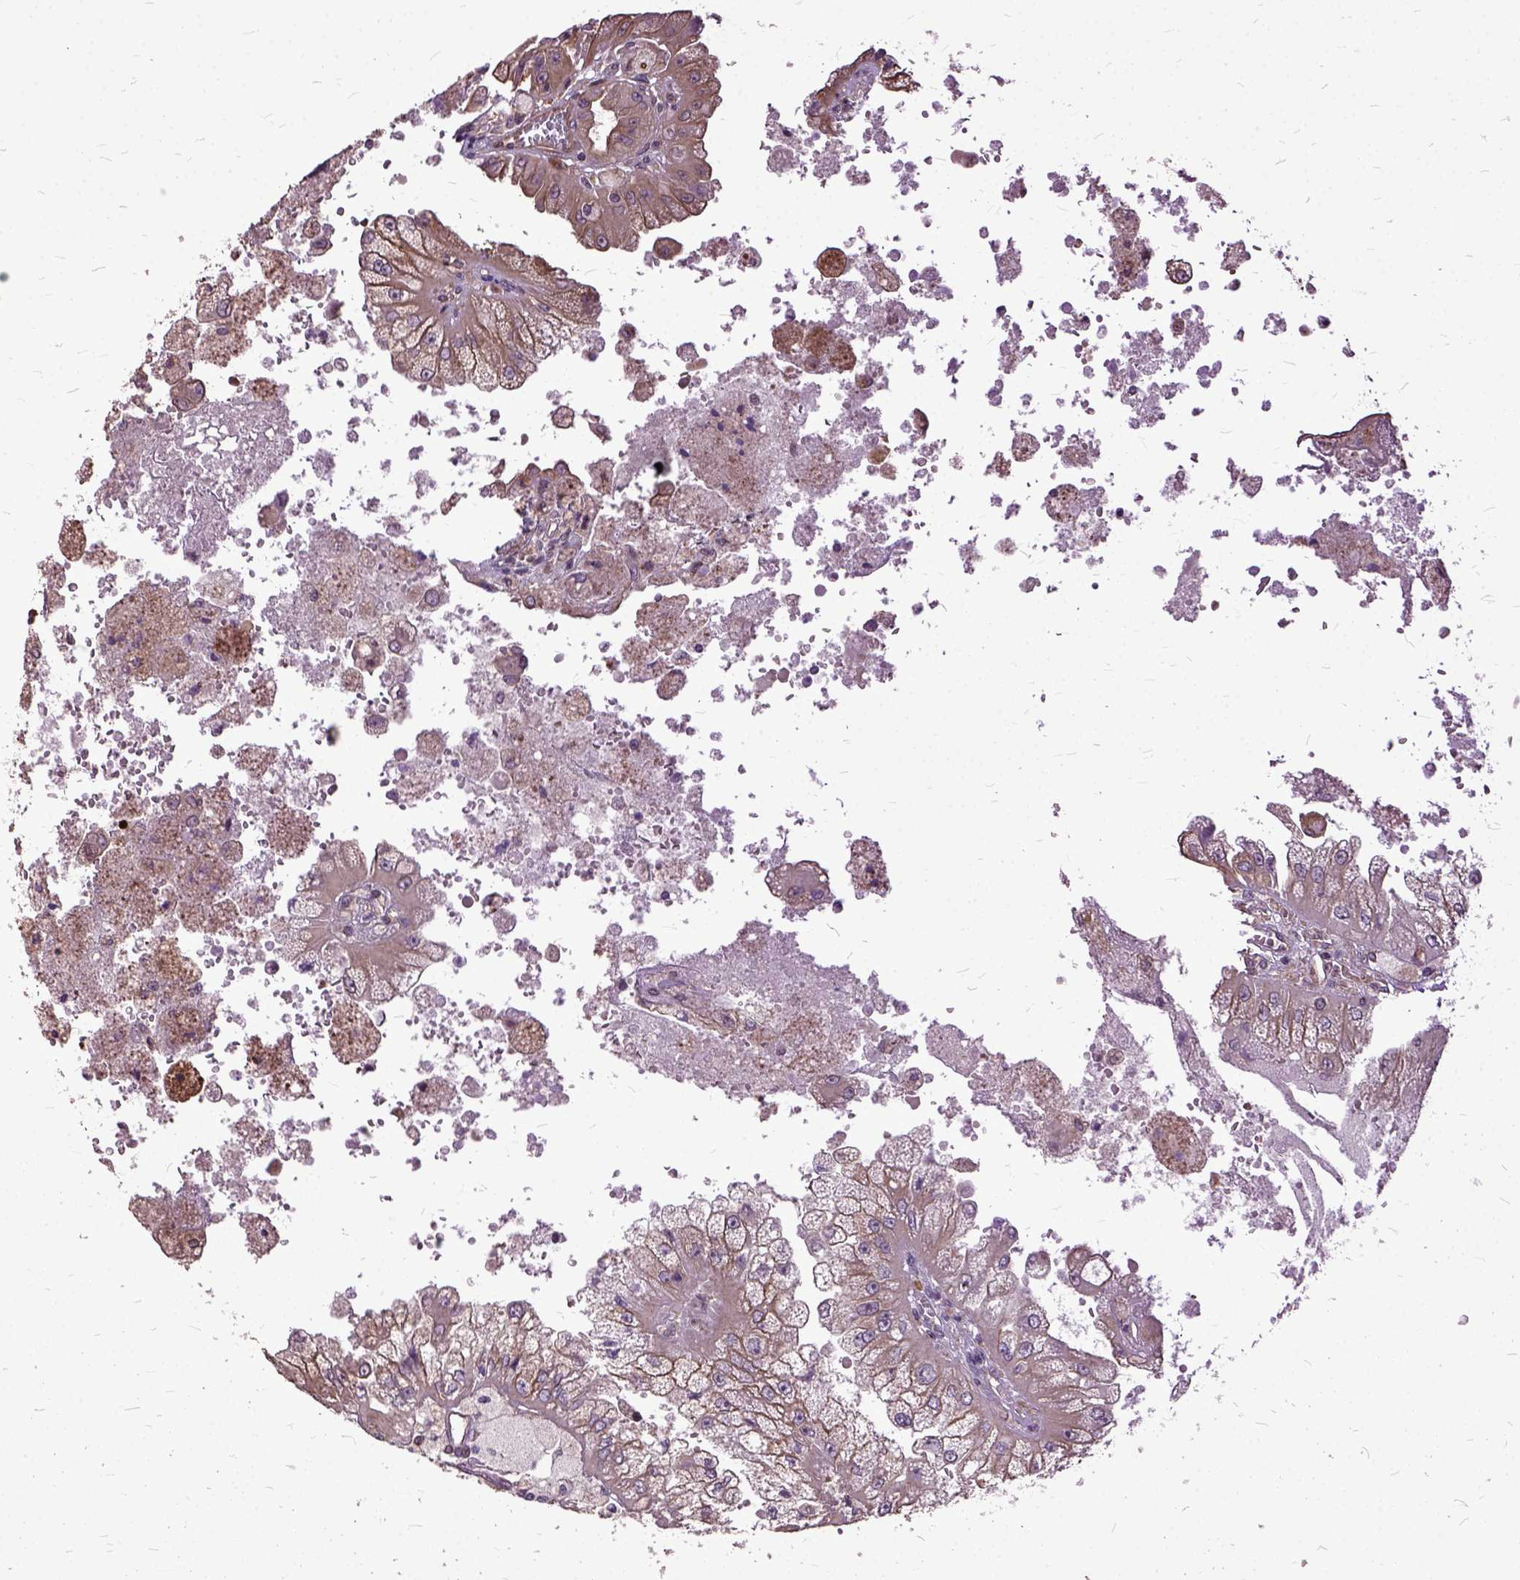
{"staining": {"intensity": "weak", "quantity": ">75%", "location": "cytoplasmic/membranous"}, "tissue": "renal cancer", "cell_type": "Tumor cells", "image_type": "cancer", "snomed": [{"axis": "morphology", "description": "Adenocarcinoma, NOS"}, {"axis": "topography", "description": "Kidney"}], "caption": "There is low levels of weak cytoplasmic/membranous staining in tumor cells of renal adenocarcinoma, as demonstrated by immunohistochemical staining (brown color).", "gene": "AREG", "patient": {"sex": "male", "age": 58}}